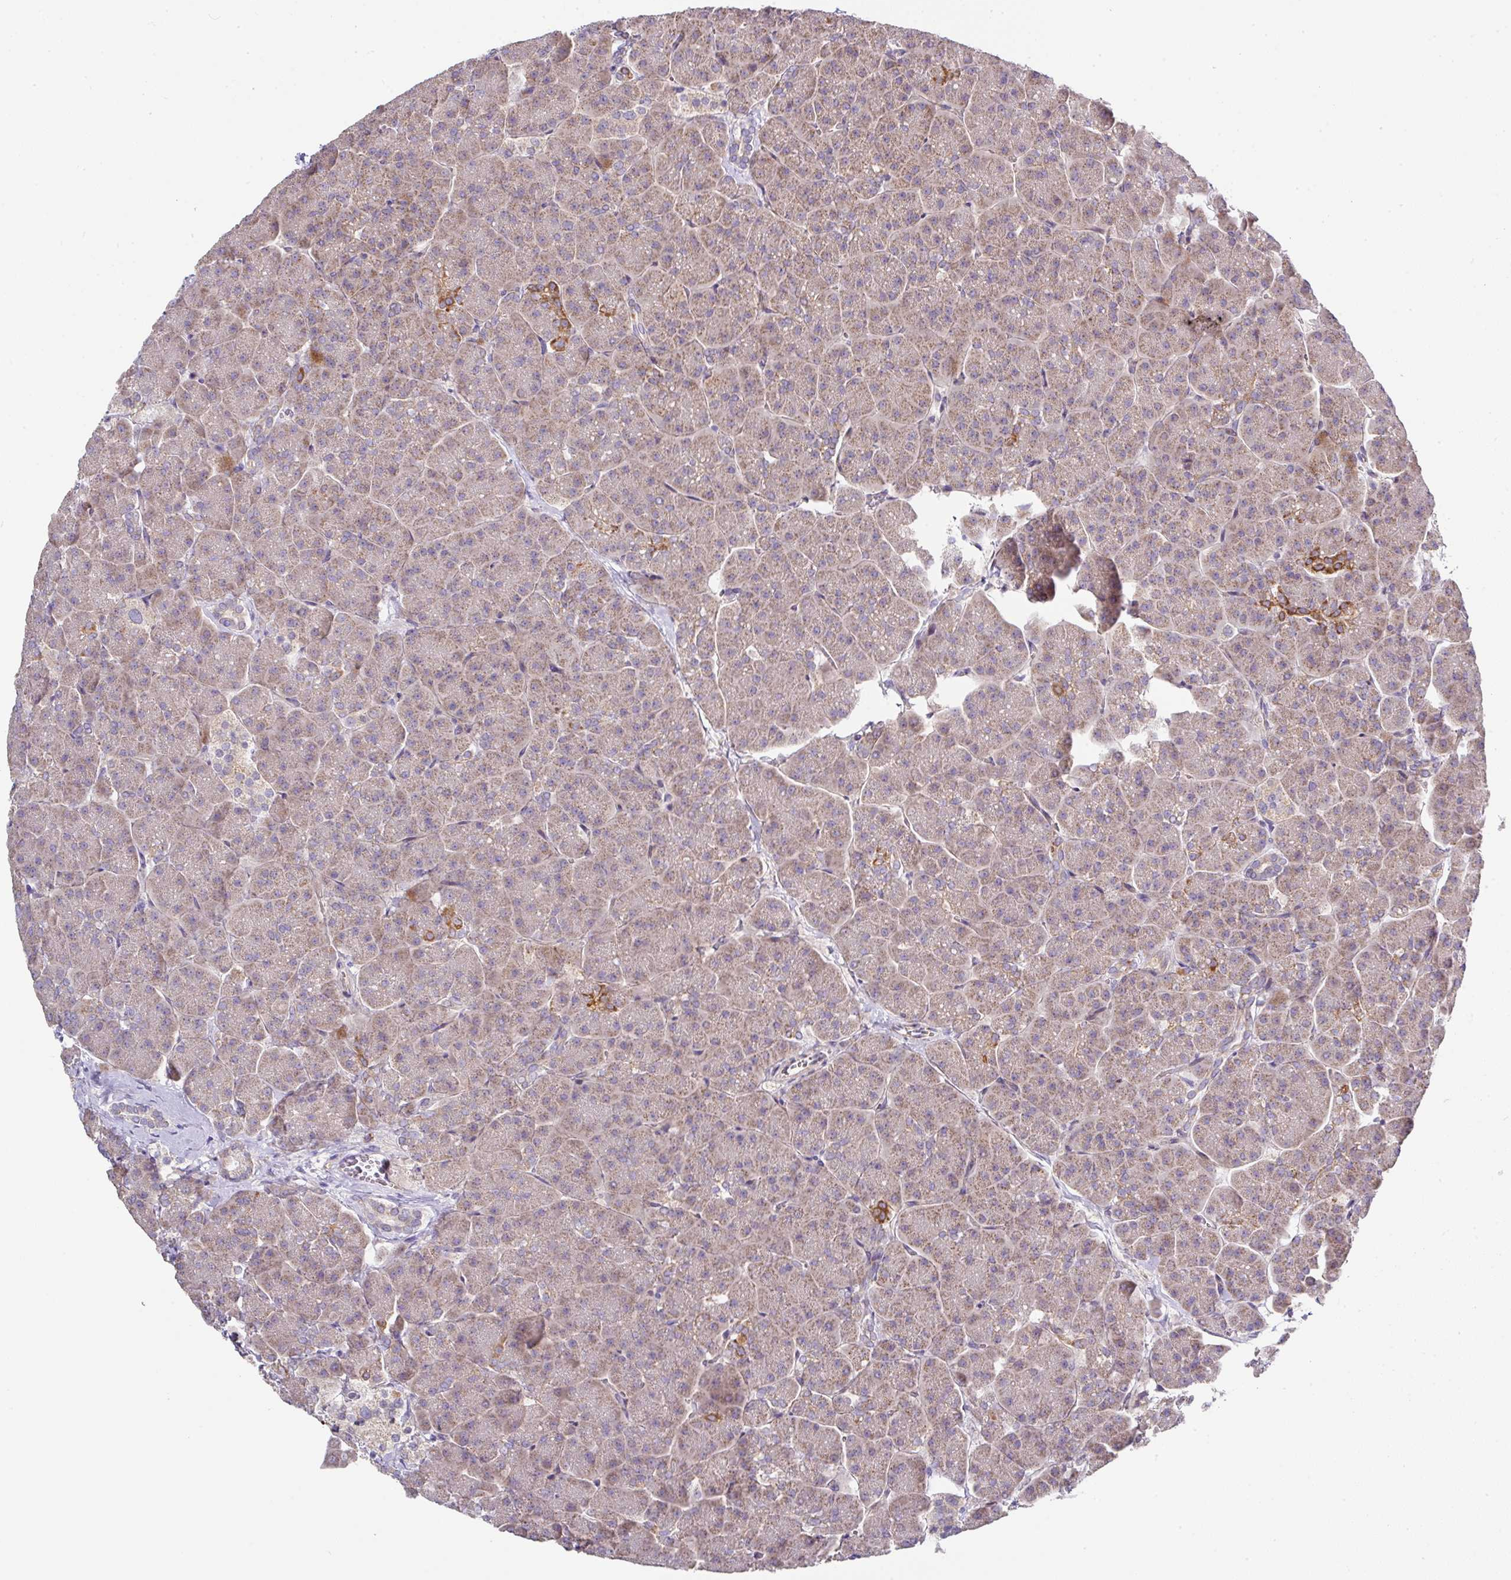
{"staining": {"intensity": "moderate", "quantity": "25%-75%", "location": "cytoplasmic/membranous"}, "tissue": "pancreas", "cell_type": "Exocrine glandular cells", "image_type": "normal", "snomed": [{"axis": "morphology", "description": "Normal tissue, NOS"}, {"axis": "topography", "description": "Pancreas"}, {"axis": "topography", "description": "Peripheral nerve tissue"}], "caption": "This image displays IHC staining of unremarkable human pancreas, with medium moderate cytoplasmic/membranous positivity in approximately 25%-75% of exocrine glandular cells.", "gene": "STK35", "patient": {"sex": "male", "age": 54}}